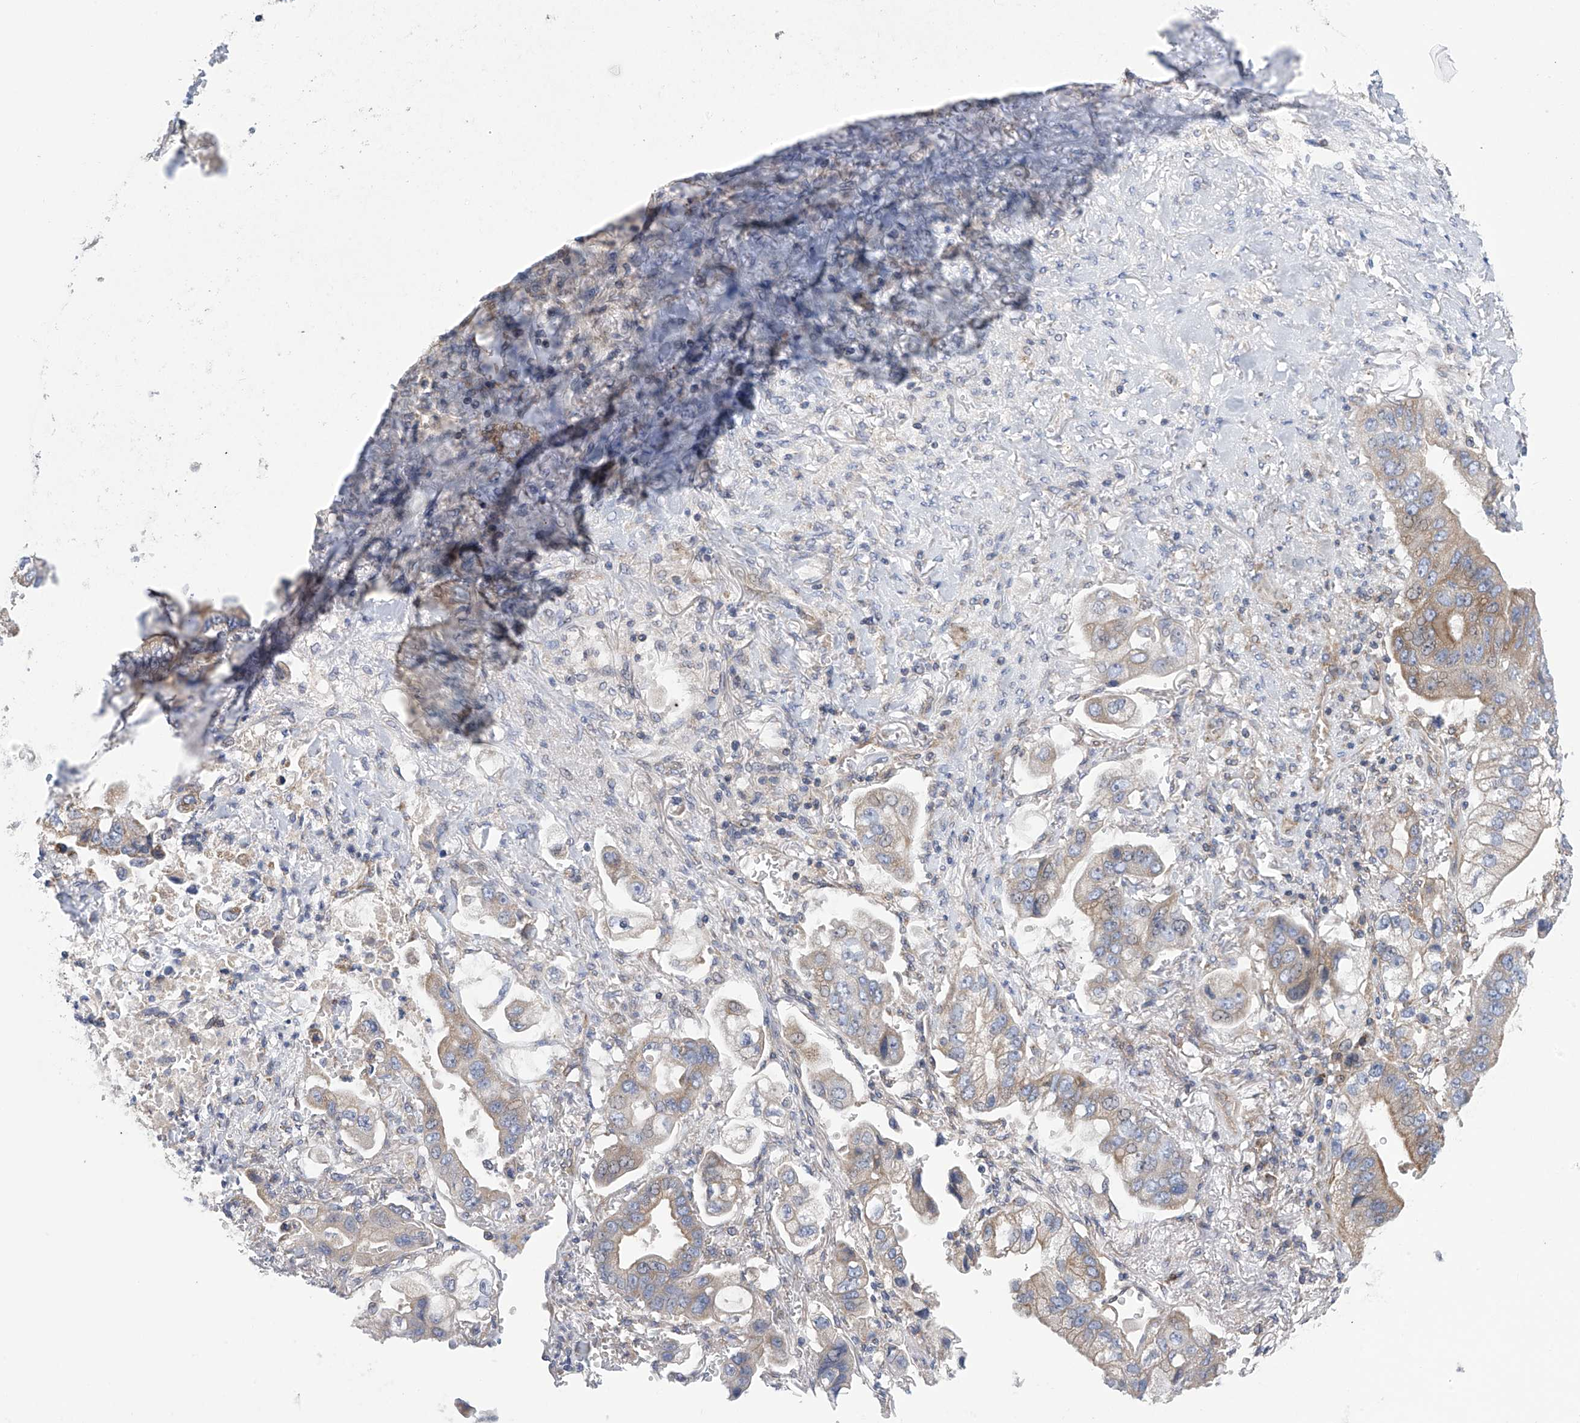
{"staining": {"intensity": "weak", "quantity": "25%-75%", "location": "cytoplasmic/membranous"}, "tissue": "stomach cancer", "cell_type": "Tumor cells", "image_type": "cancer", "snomed": [{"axis": "morphology", "description": "Adenocarcinoma, NOS"}, {"axis": "topography", "description": "Stomach"}], "caption": "DAB immunohistochemical staining of stomach cancer displays weak cytoplasmic/membranous protein expression in approximately 25%-75% of tumor cells. (brown staining indicates protein expression, while blue staining denotes nuclei).", "gene": "P2RX7", "patient": {"sex": "male", "age": 62}}